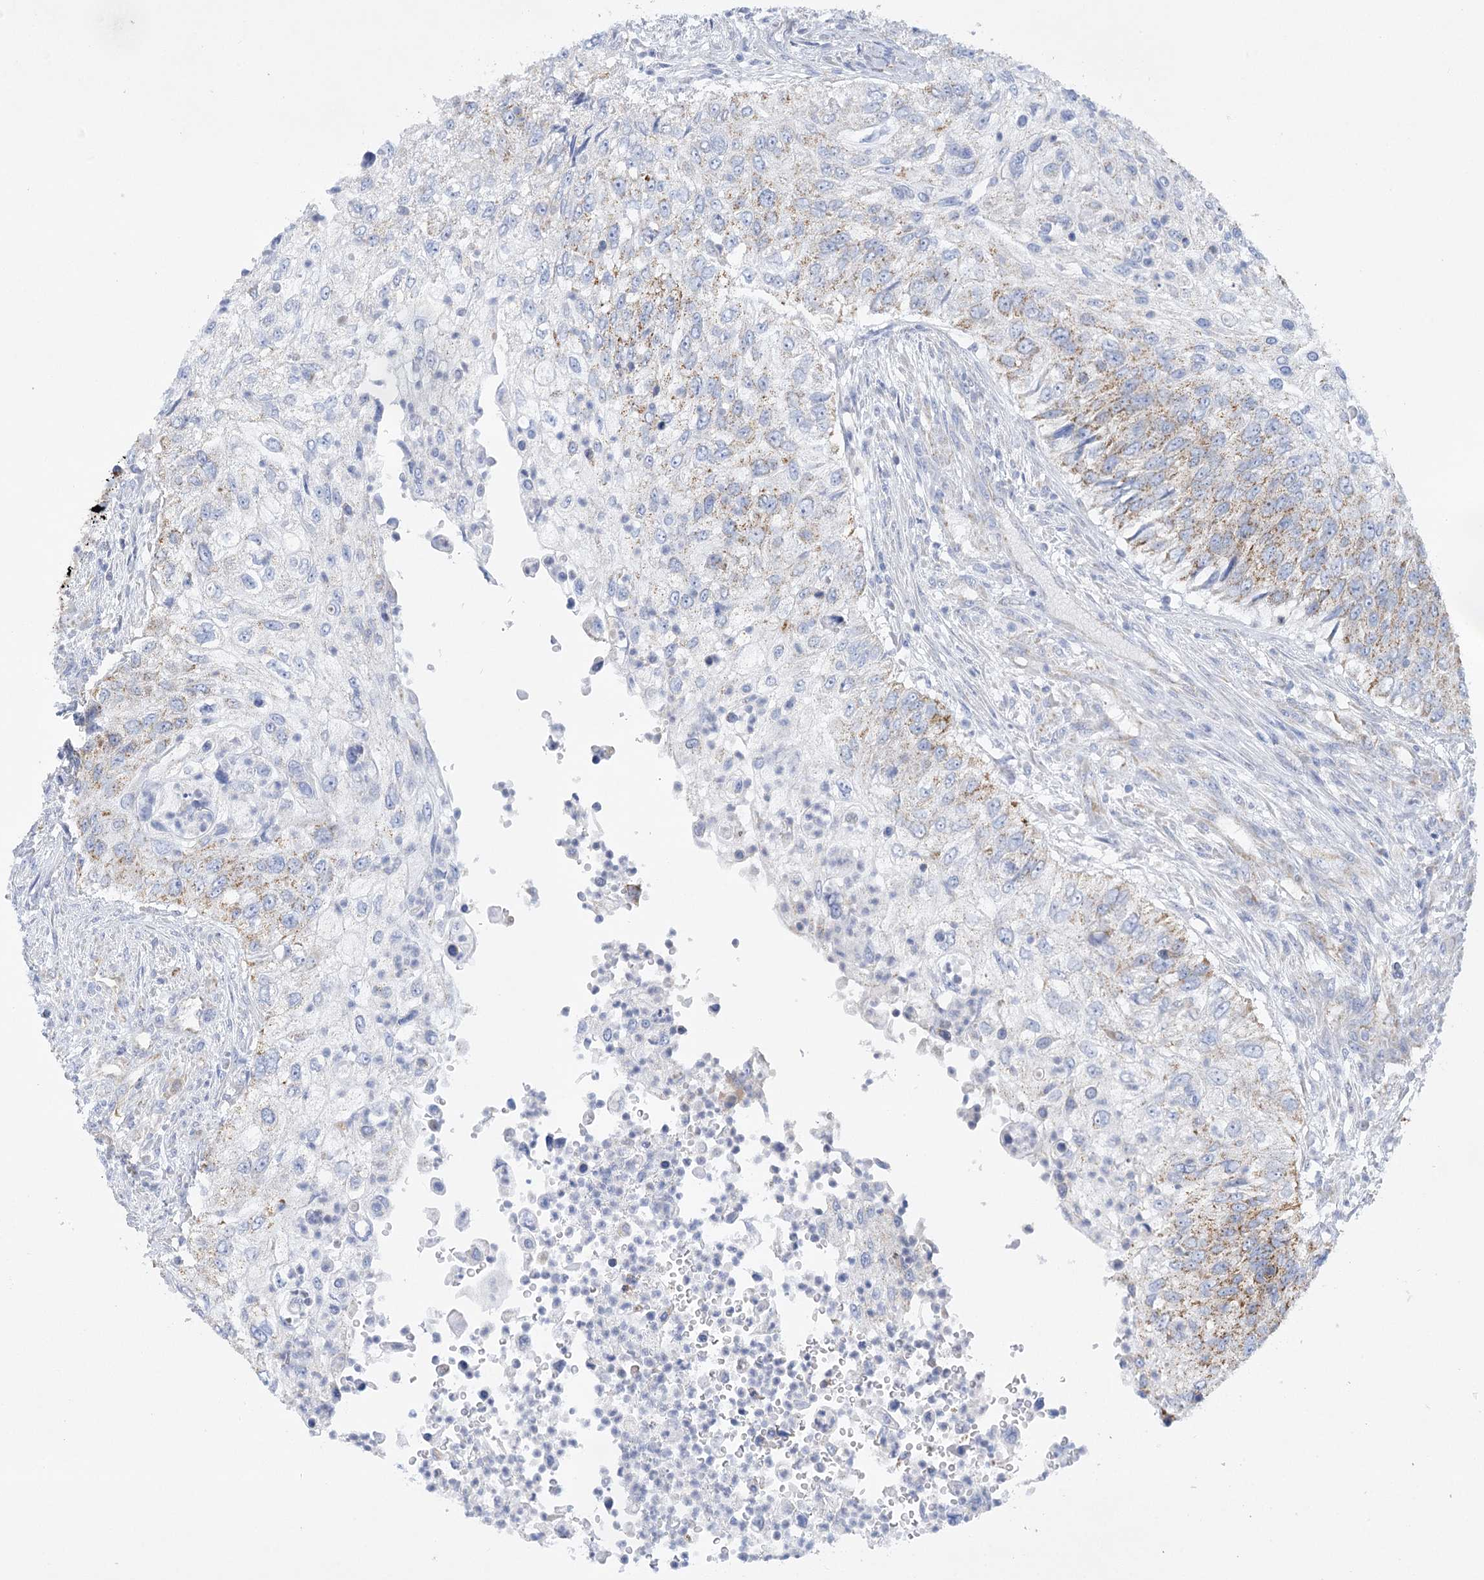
{"staining": {"intensity": "moderate", "quantity": "25%-75%", "location": "cytoplasmic/membranous"}, "tissue": "urothelial cancer", "cell_type": "Tumor cells", "image_type": "cancer", "snomed": [{"axis": "morphology", "description": "Urothelial carcinoma, High grade"}, {"axis": "topography", "description": "Urinary bladder"}], "caption": "High-grade urothelial carcinoma stained for a protein reveals moderate cytoplasmic/membranous positivity in tumor cells. The staining was performed using DAB (3,3'-diaminobenzidine) to visualize the protein expression in brown, while the nuclei were stained in blue with hematoxylin (Magnification: 20x).", "gene": "DHTKD1", "patient": {"sex": "female", "age": 60}}